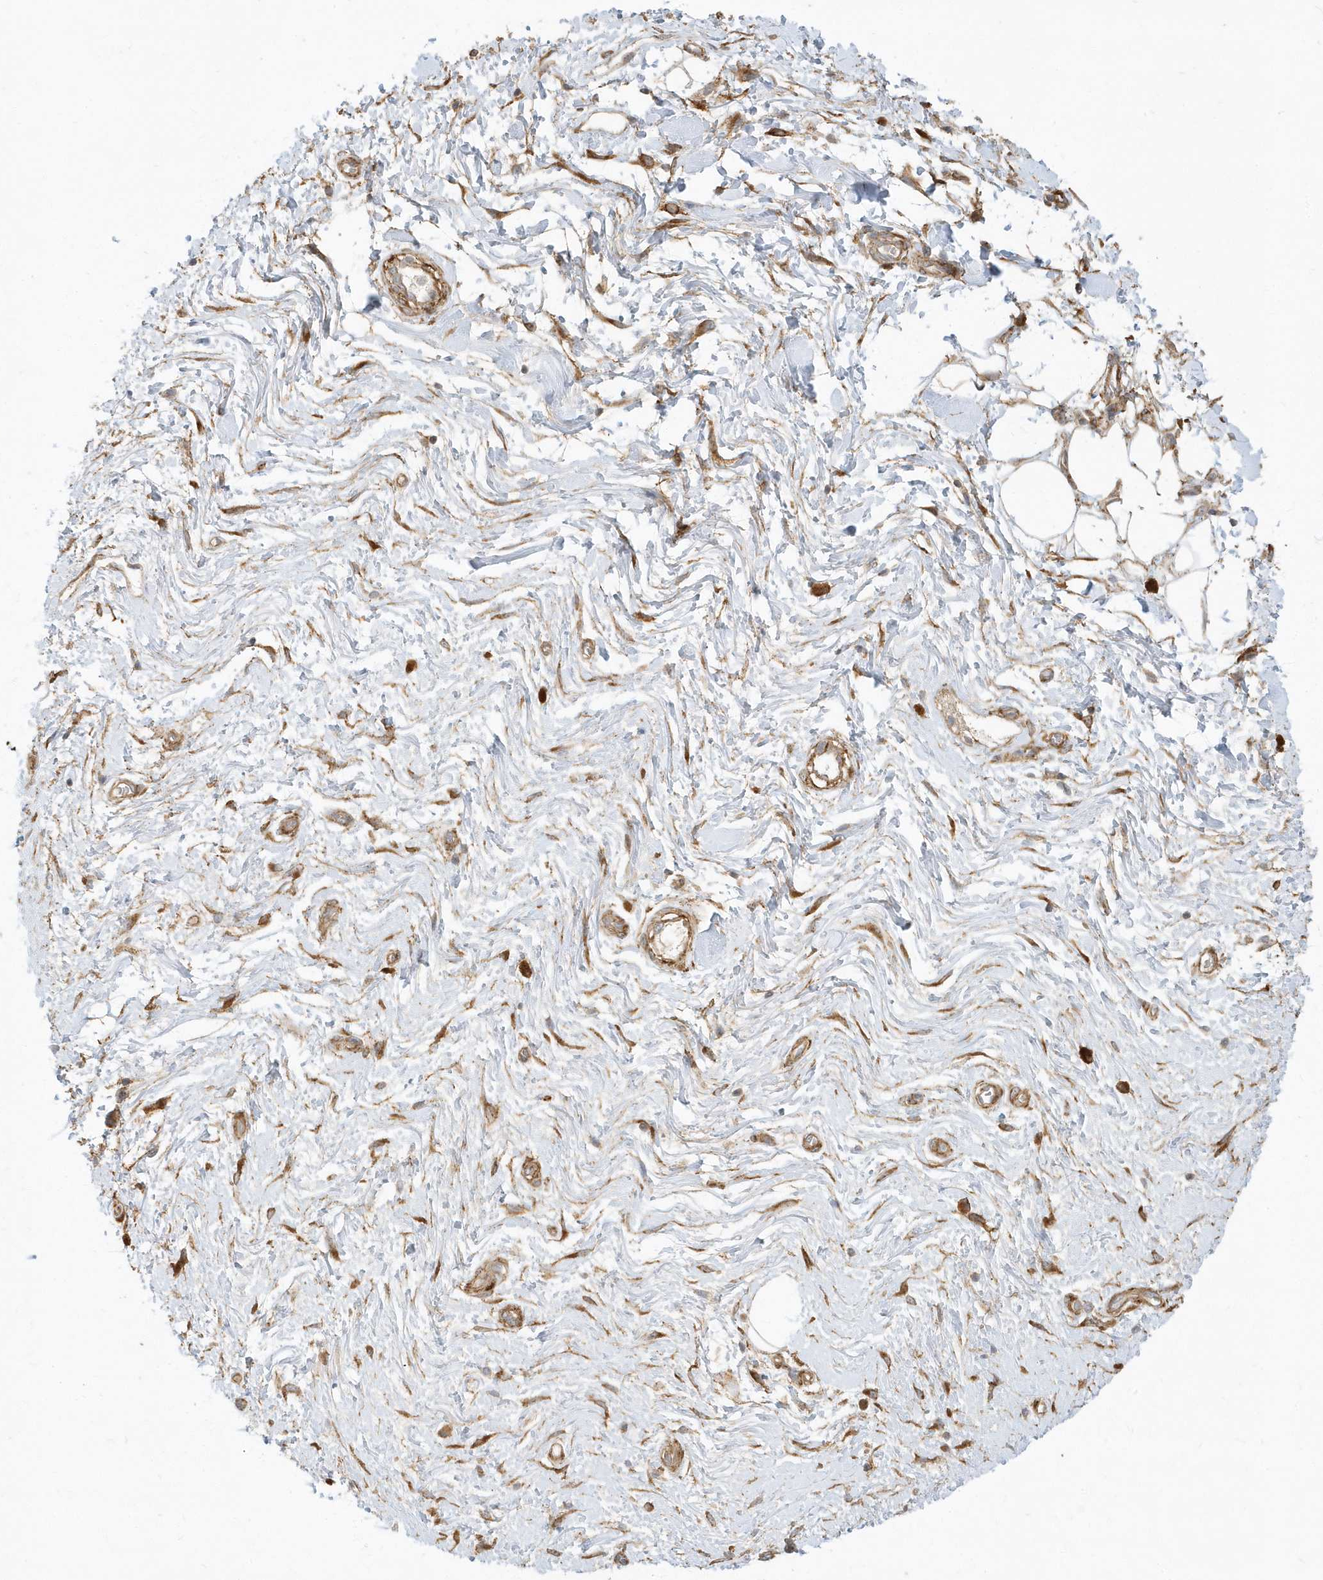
{"staining": {"intensity": "moderate", "quantity": "25%-75%", "location": "cytoplasmic/membranous"}, "tissue": "adipose tissue", "cell_type": "Adipocytes", "image_type": "normal", "snomed": [{"axis": "morphology", "description": "Normal tissue, NOS"}, {"axis": "morphology", "description": "Adenocarcinoma, NOS"}, {"axis": "topography", "description": "Pancreas"}, {"axis": "topography", "description": "Peripheral nerve tissue"}], "caption": "High-power microscopy captured an immunohistochemistry (IHC) image of unremarkable adipose tissue, revealing moderate cytoplasmic/membranous expression in approximately 25%-75% of adipocytes.", "gene": "HRH4", "patient": {"sex": "male", "age": 59}}